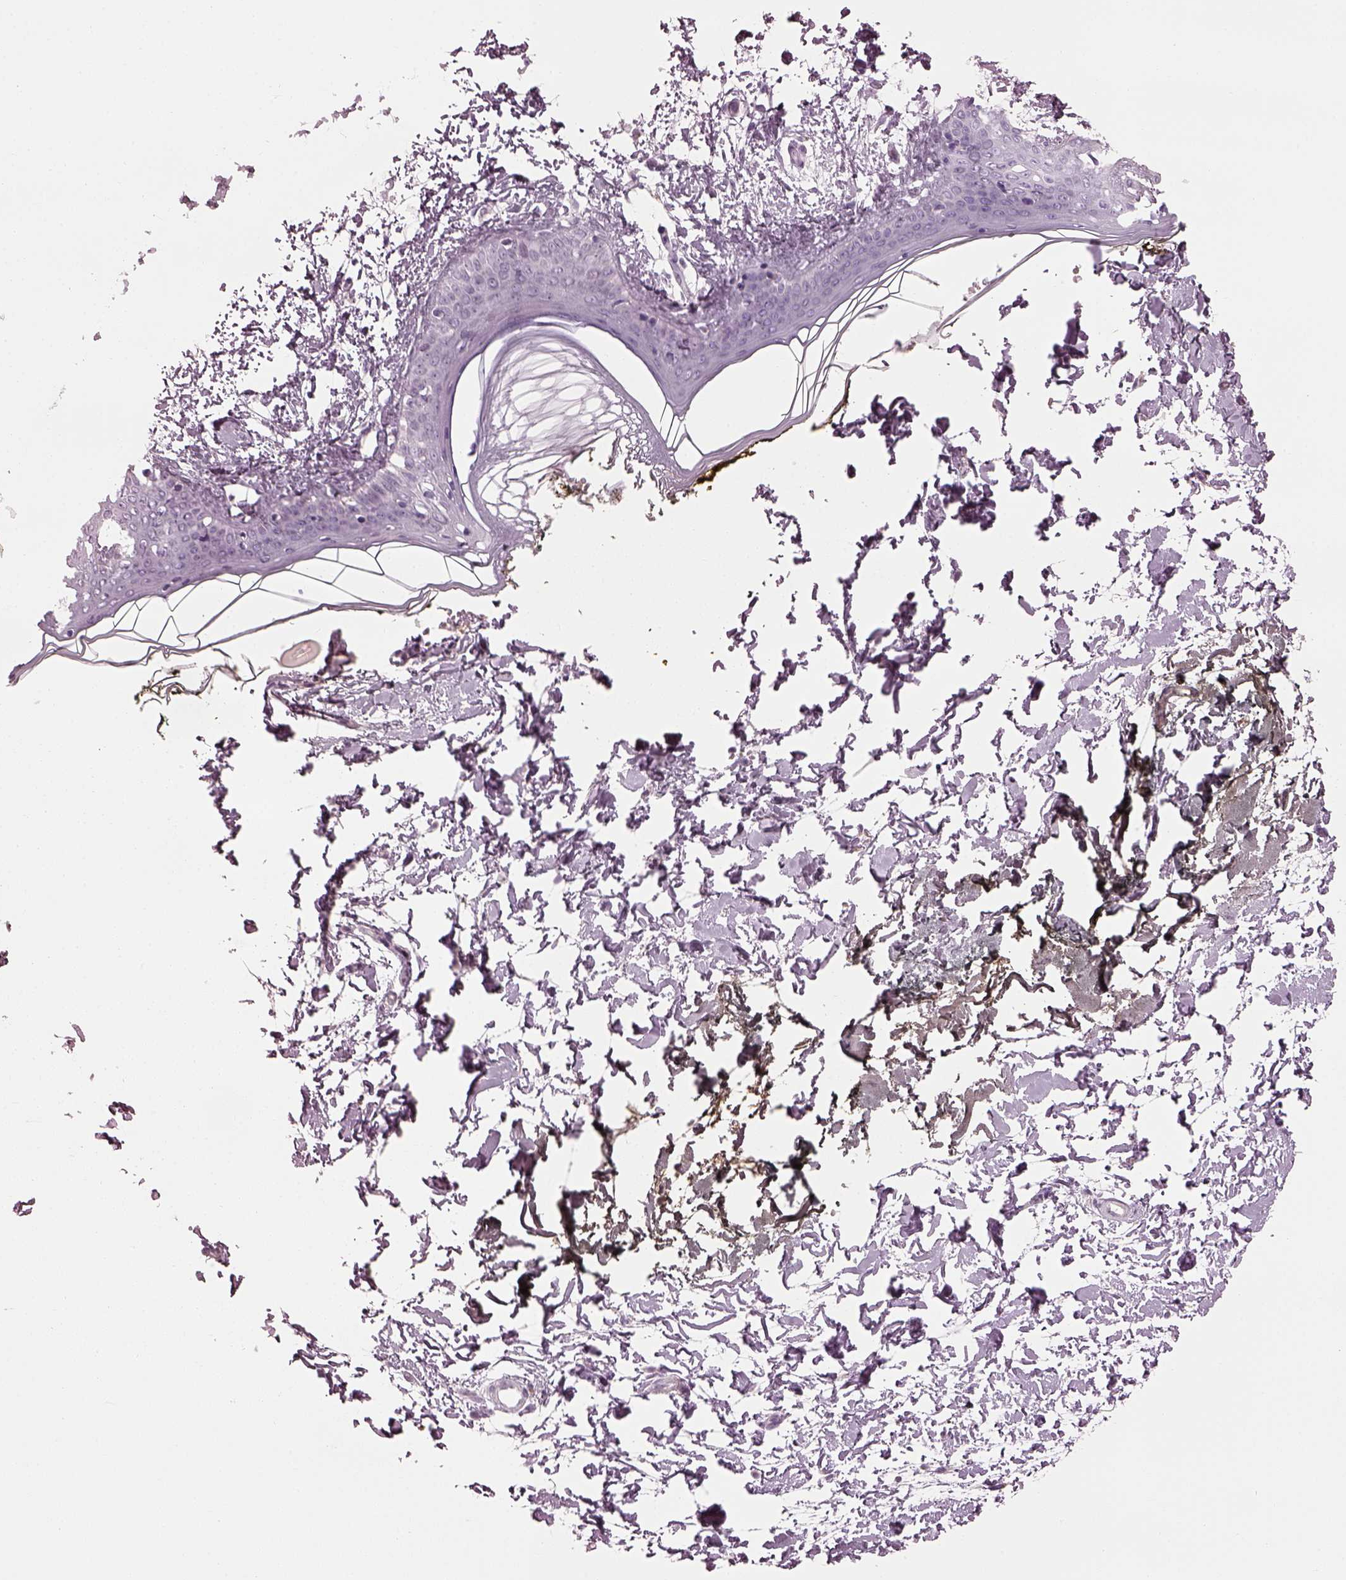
{"staining": {"intensity": "negative", "quantity": "none", "location": "none"}, "tissue": "skin", "cell_type": "Fibroblasts", "image_type": "normal", "snomed": [{"axis": "morphology", "description": "Normal tissue, NOS"}, {"axis": "topography", "description": "Skin"}], "caption": "The immunohistochemistry (IHC) photomicrograph has no significant staining in fibroblasts of skin. (DAB (3,3'-diaminobenzidine) immunohistochemistry (IHC) with hematoxylin counter stain).", "gene": "TMEM231", "patient": {"sex": "female", "age": 34}}